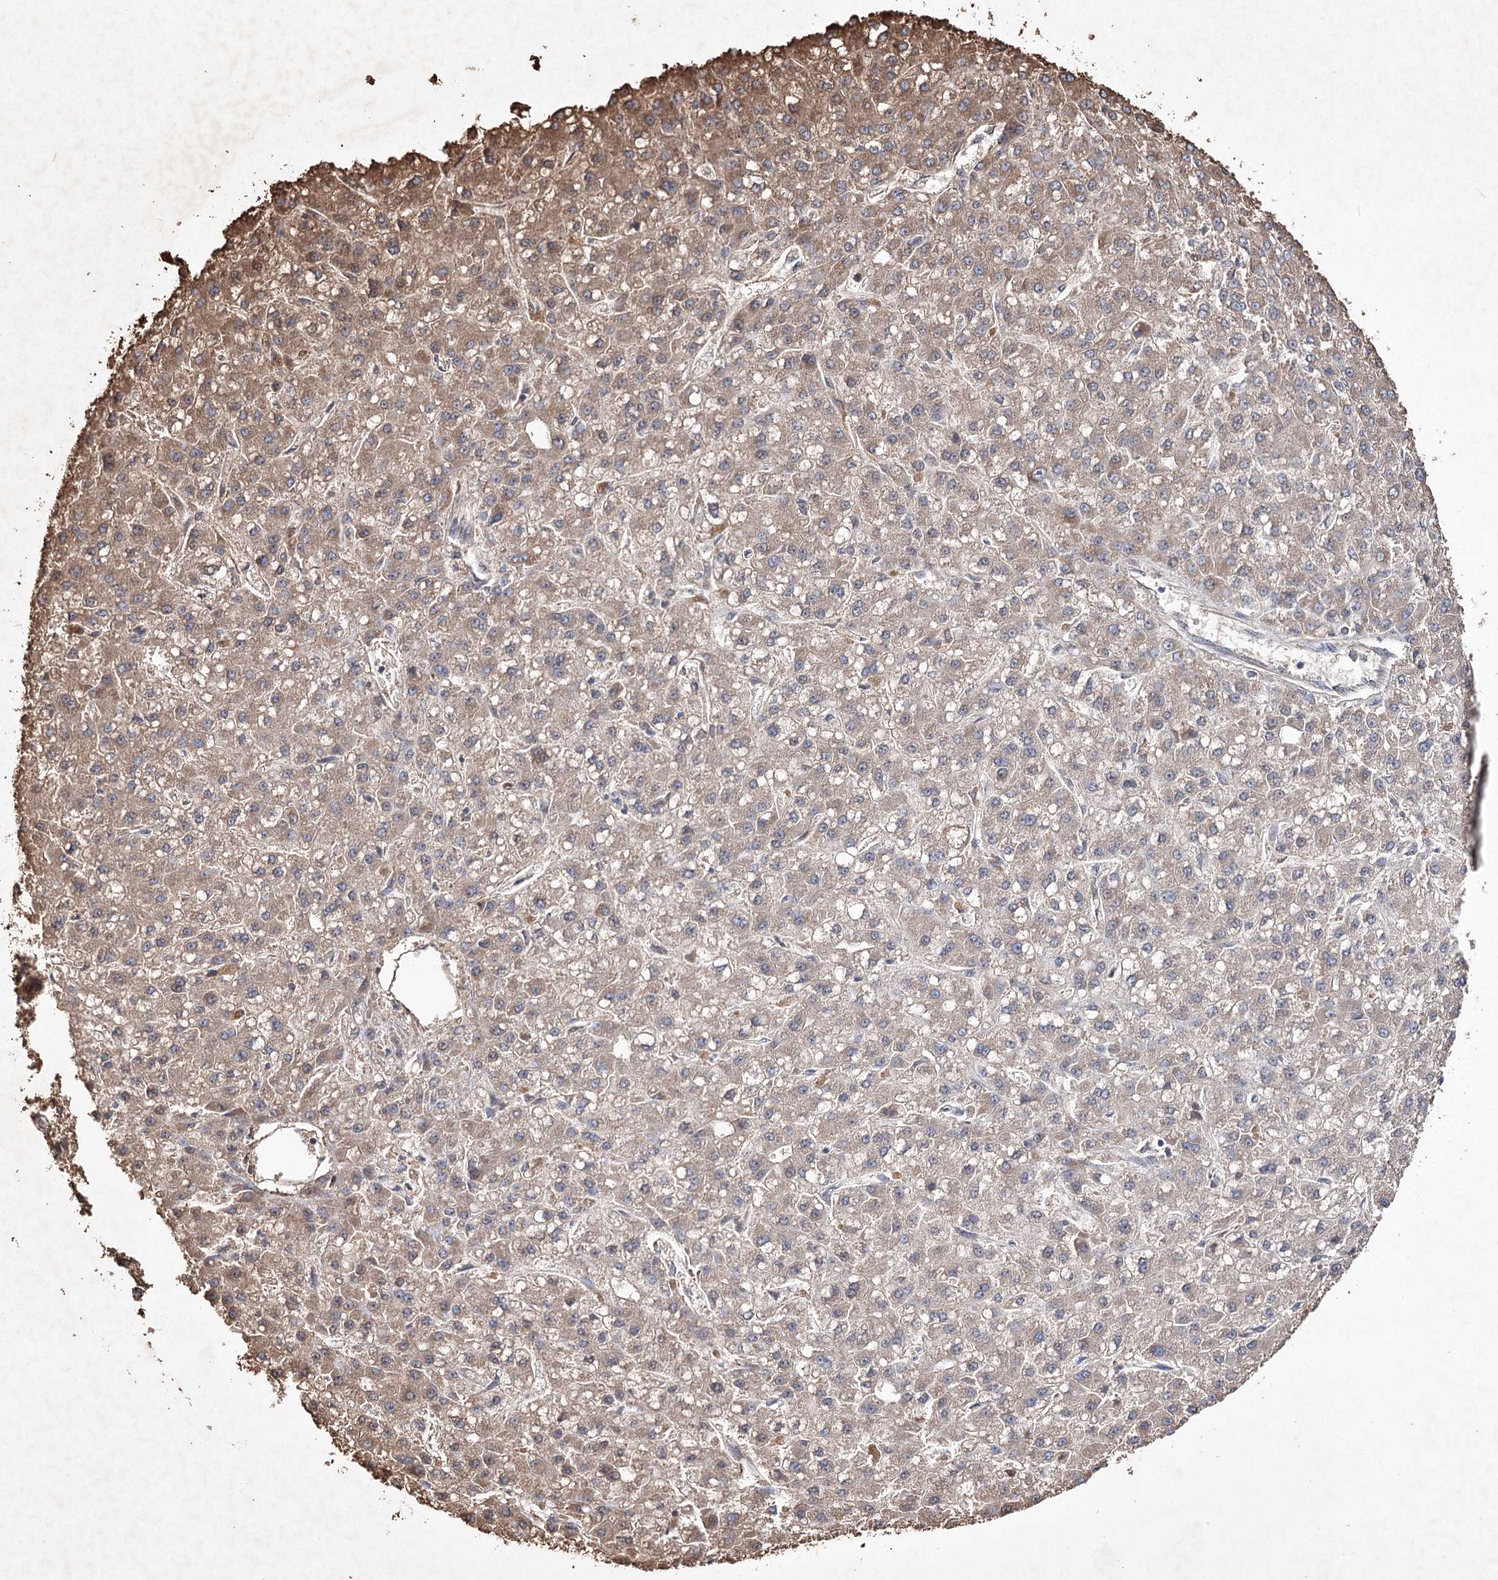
{"staining": {"intensity": "moderate", "quantity": "<25%", "location": "cytoplasmic/membranous"}, "tissue": "liver cancer", "cell_type": "Tumor cells", "image_type": "cancer", "snomed": [{"axis": "morphology", "description": "Carcinoma, Hepatocellular, NOS"}, {"axis": "topography", "description": "Liver"}], "caption": "Protein positivity by immunohistochemistry reveals moderate cytoplasmic/membranous positivity in approximately <25% of tumor cells in hepatocellular carcinoma (liver).", "gene": "PIK3CB", "patient": {"sex": "male", "age": 67}}